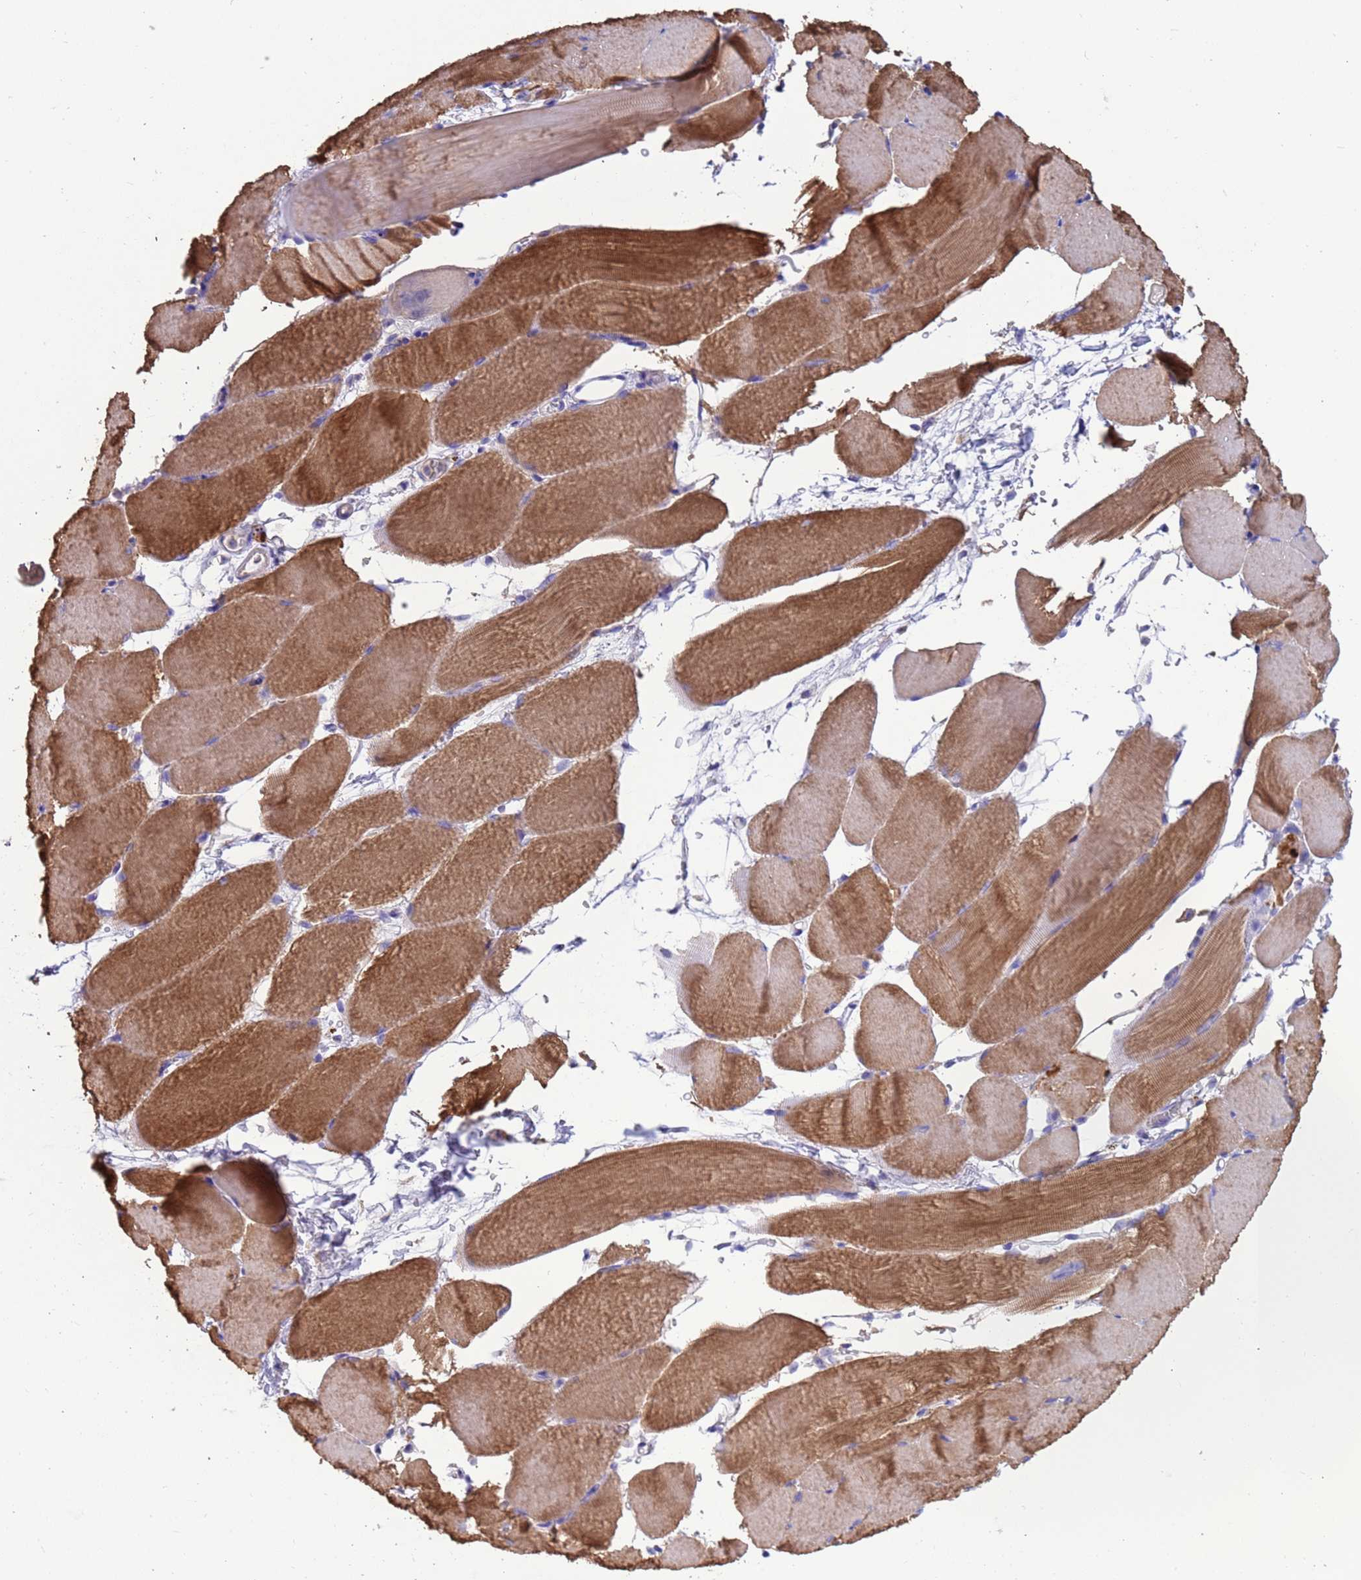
{"staining": {"intensity": "moderate", "quantity": ">75%", "location": "cytoplasmic/membranous"}, "tissue": "skeletal muscle", "cell_type": "Myocytes", "image_type": "normal", "snomed": [{"axis": "morphology", "description": "Normal tissue, NOS"}, {"axis": "topography", "description": "Skeletal muscle"}, {"axis": "topography", "description": "Parathyroid gland"}], "caption": "A brown stain shows moderate cytoplasmic/membranous positivity of a protein in myocytes of unremarkable skeletal muscle.", "gene": "SRL", "patient": {"sex": "female", "age": 37}}